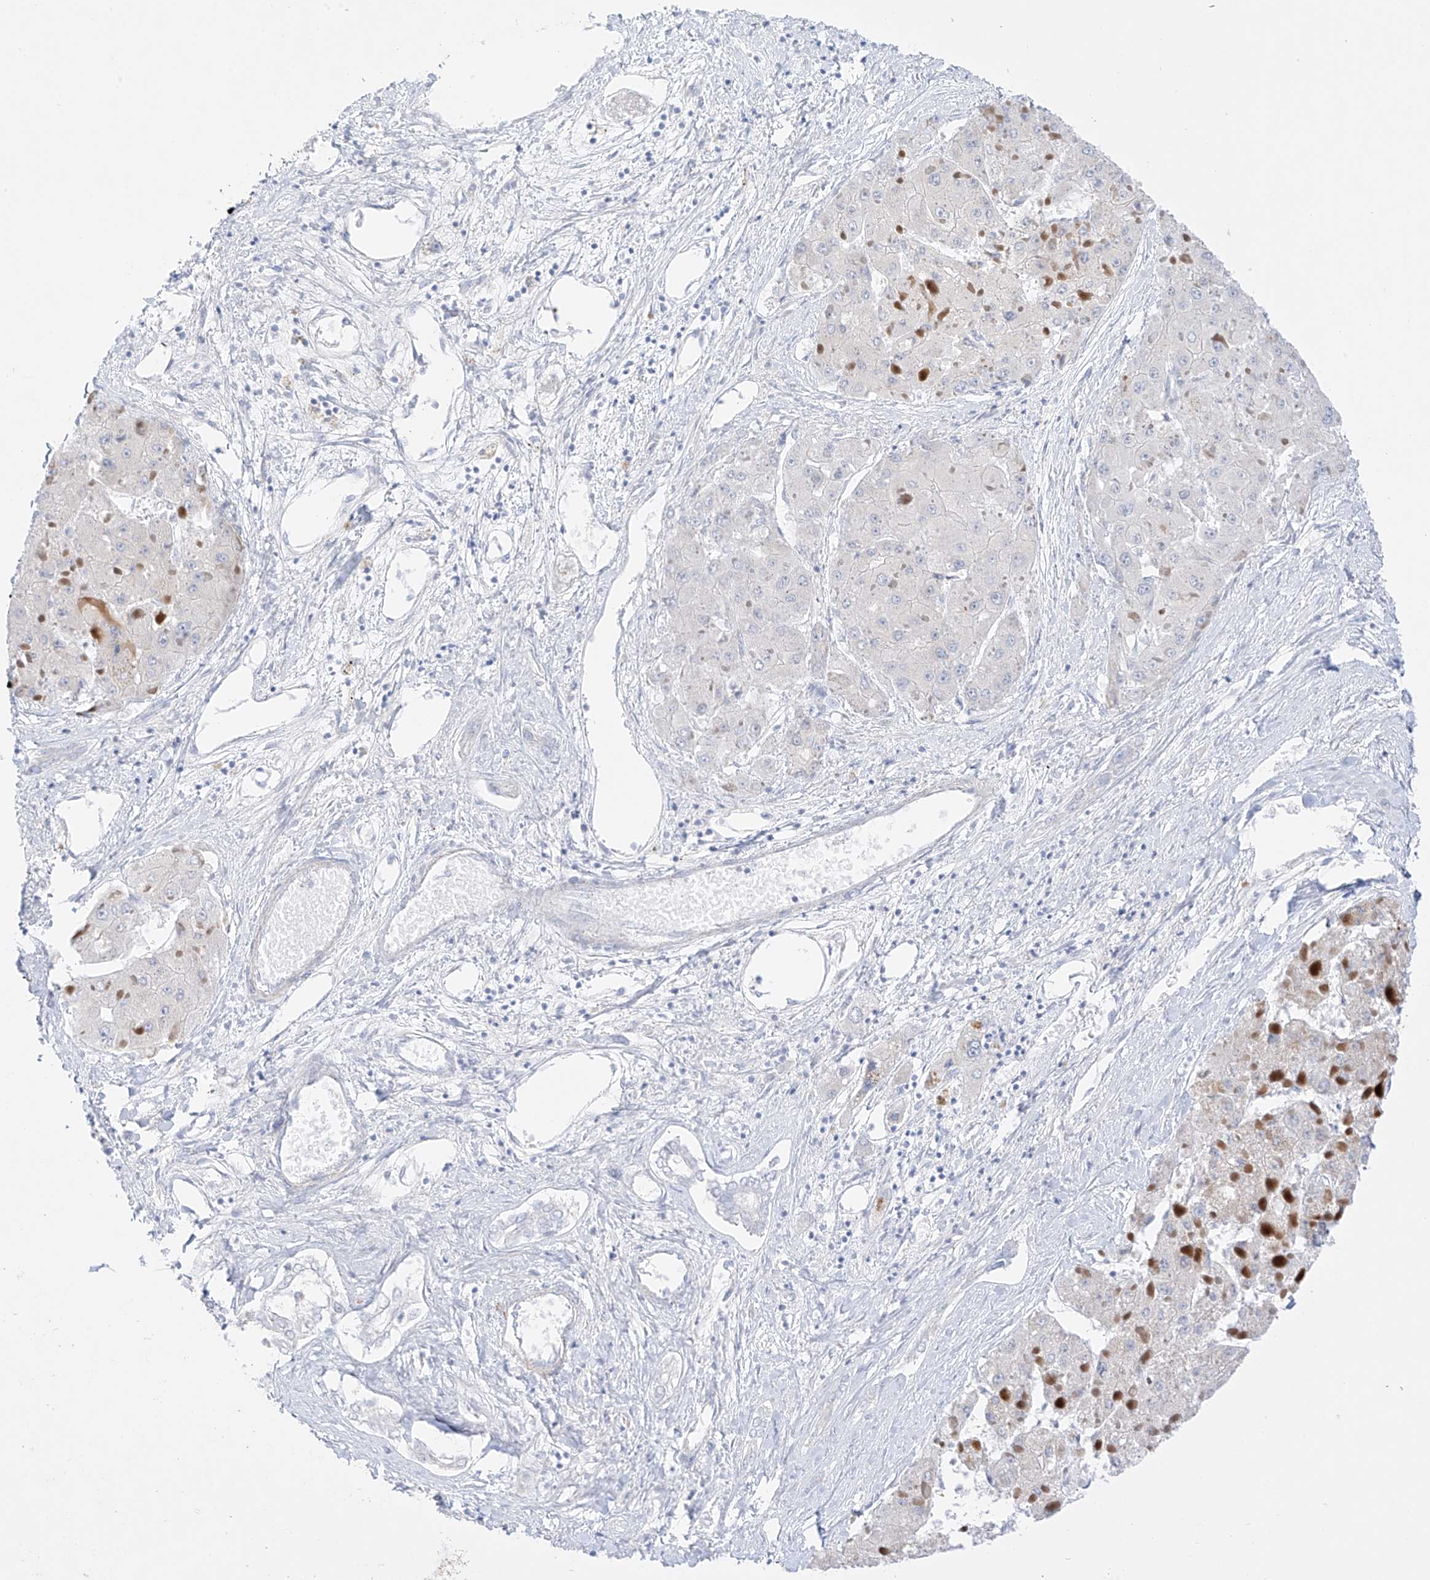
{"staining": {"intensity": "negative", "quantity": "none", "location": "none"}, "tissue": "liver cancer", "cell_type": "Tumor cells", "image_type": "cancer", "snomed": [{"axis": "morphology", "description": "Carcinoma, Hepatocellular, NOS"}, {"axis": "topography", "description": "Liver"}], "caption": "The micrograph demonstrates no staining of tumor cells in hepatocellular carcinoma (liver).", "gene": "ST3GAL5", "patient": {"sex": "female", "age": 73}}